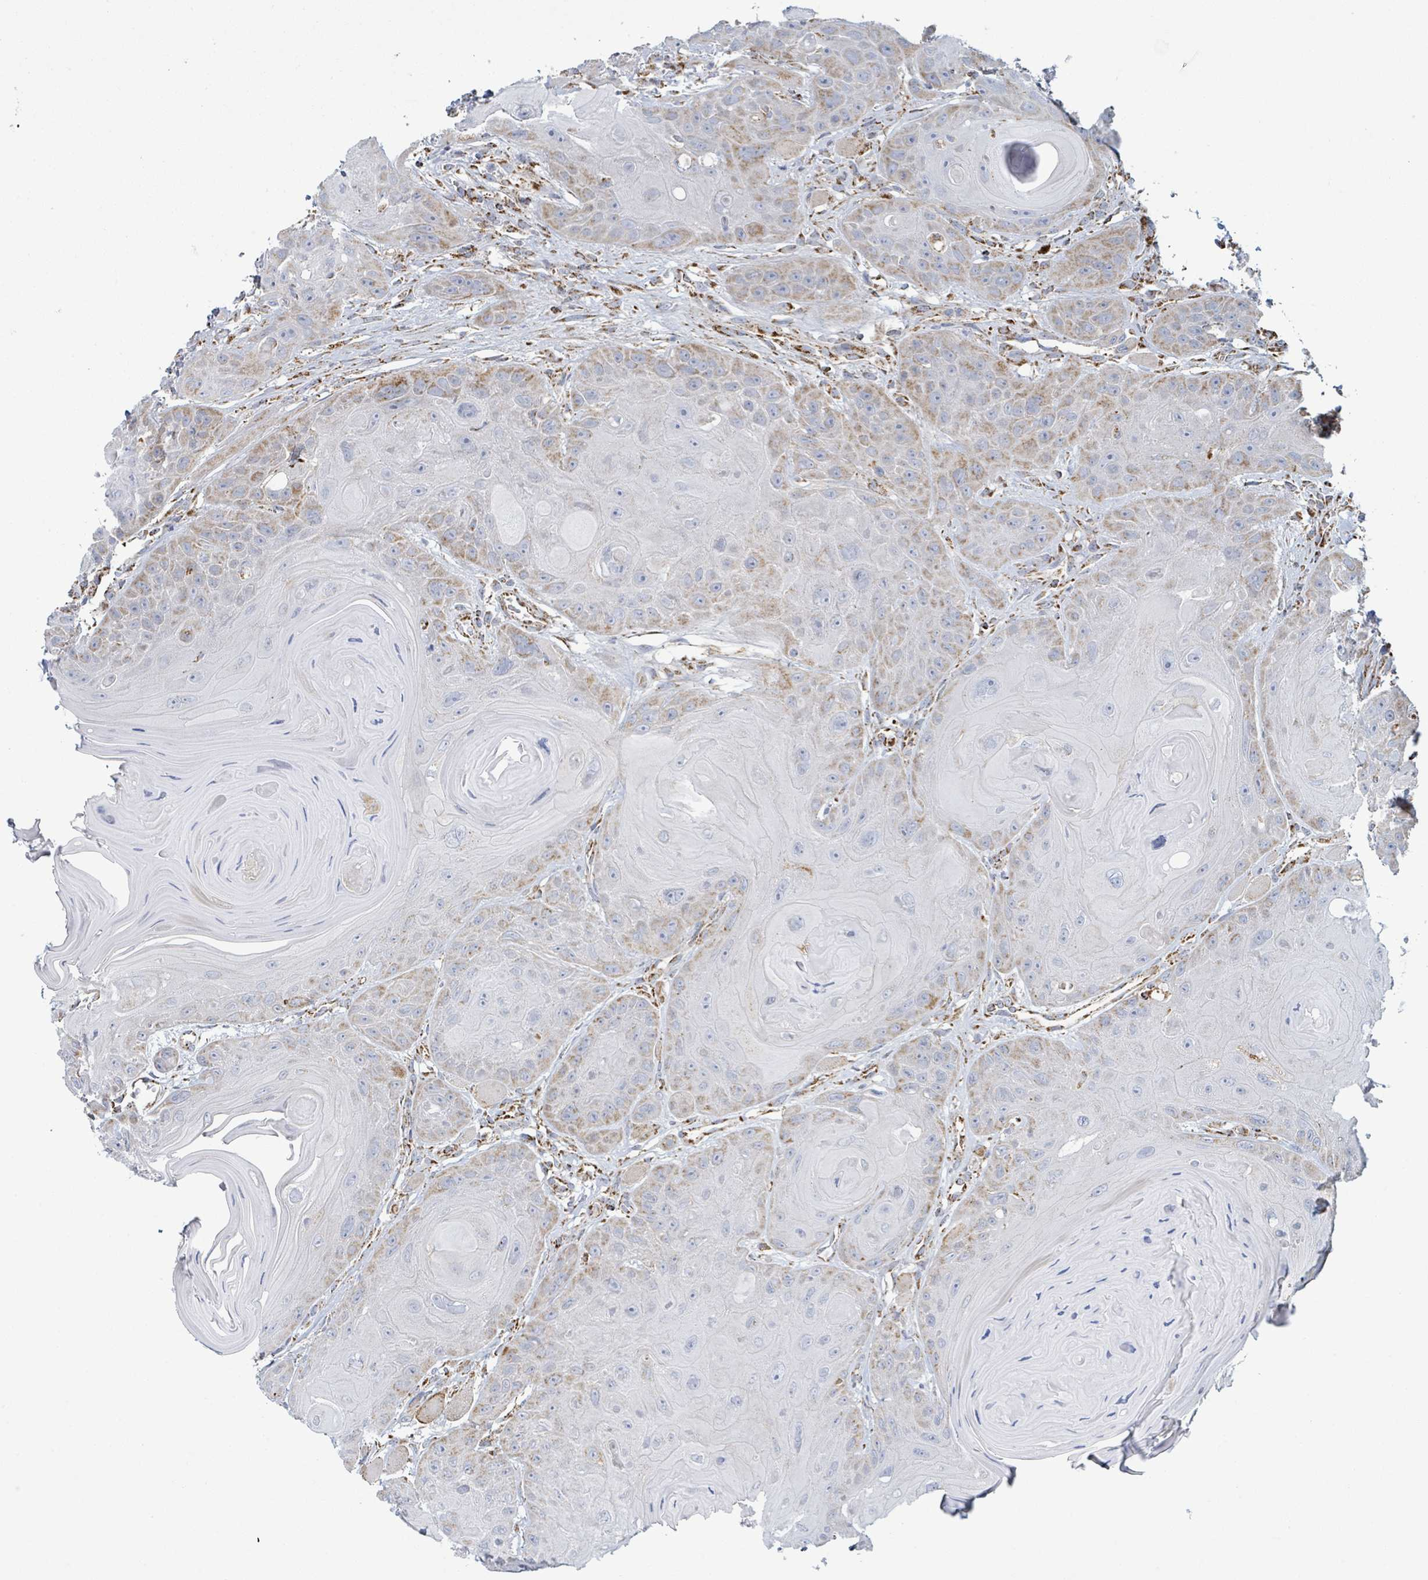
{"staining": {"intensity": "weak", "quantity": "25%-75%", "location": "cytoplasmic/membranous"}, "tissue": "head and neck cancer", "cell_type": "Tumor cells", "image_type": "cancer", "snomed": [{"axis": "morphology", "description": "Squamous cell carcinoma, NOS"}, {"axis": "topography", "description": "Head-Neck"}], "caption": "Immunohistochemistry (IHC) of human head and neck cancer (squamous cell carcinoma) demonstrates low levels of weak cytoplasmic/membranous positivity in approximately 25%-75% of tumor cells.", "gene": "SUCLG2", "patient": {"sex": "female", "age": 59}}